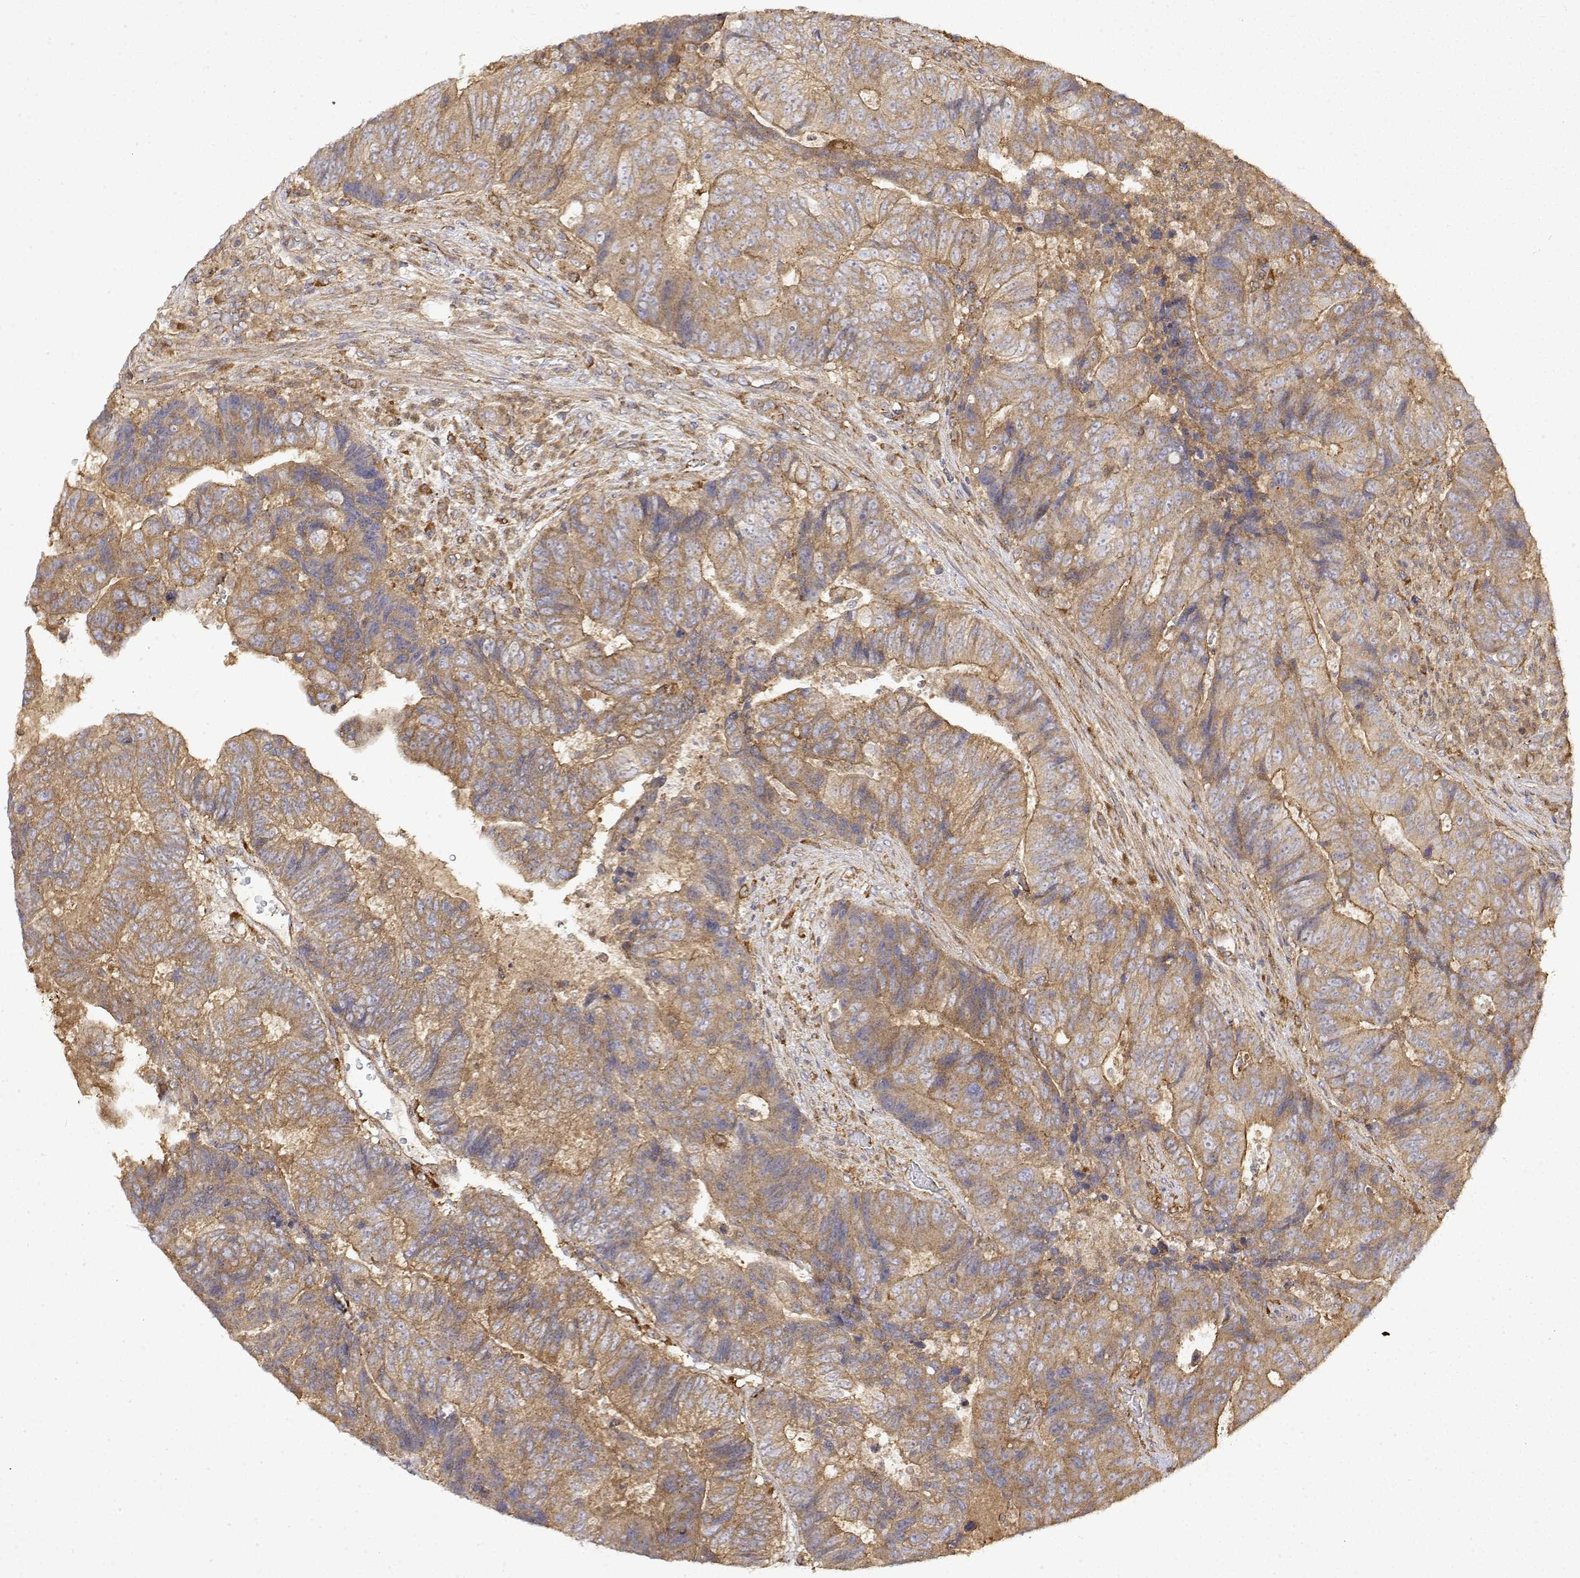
{"staining": {"intensity": "moderate", "quantity": ">75%", "location": "cytoplasmic/membranous"}, "tissue": "colorectal cancer", "cell_type": "Tumor cells", "image_type": "cancer", "snomed": [{"axis": "morphology", "description": "Normal tissue, NOS"}, {"axis": "morphology", "description": "Adenocarcinoma, NOS"}, {"axis": "topography", "description": "Colon"}], "caption": "Immunohistochemical staining of human adenocarcinoma (colorectal) reveals moderate cytoplasmic/membranous protein staining in approximately >75% of tumor cells.", "gene": "PACSIN2", "patient": {"sex": "female", "age": 48}}